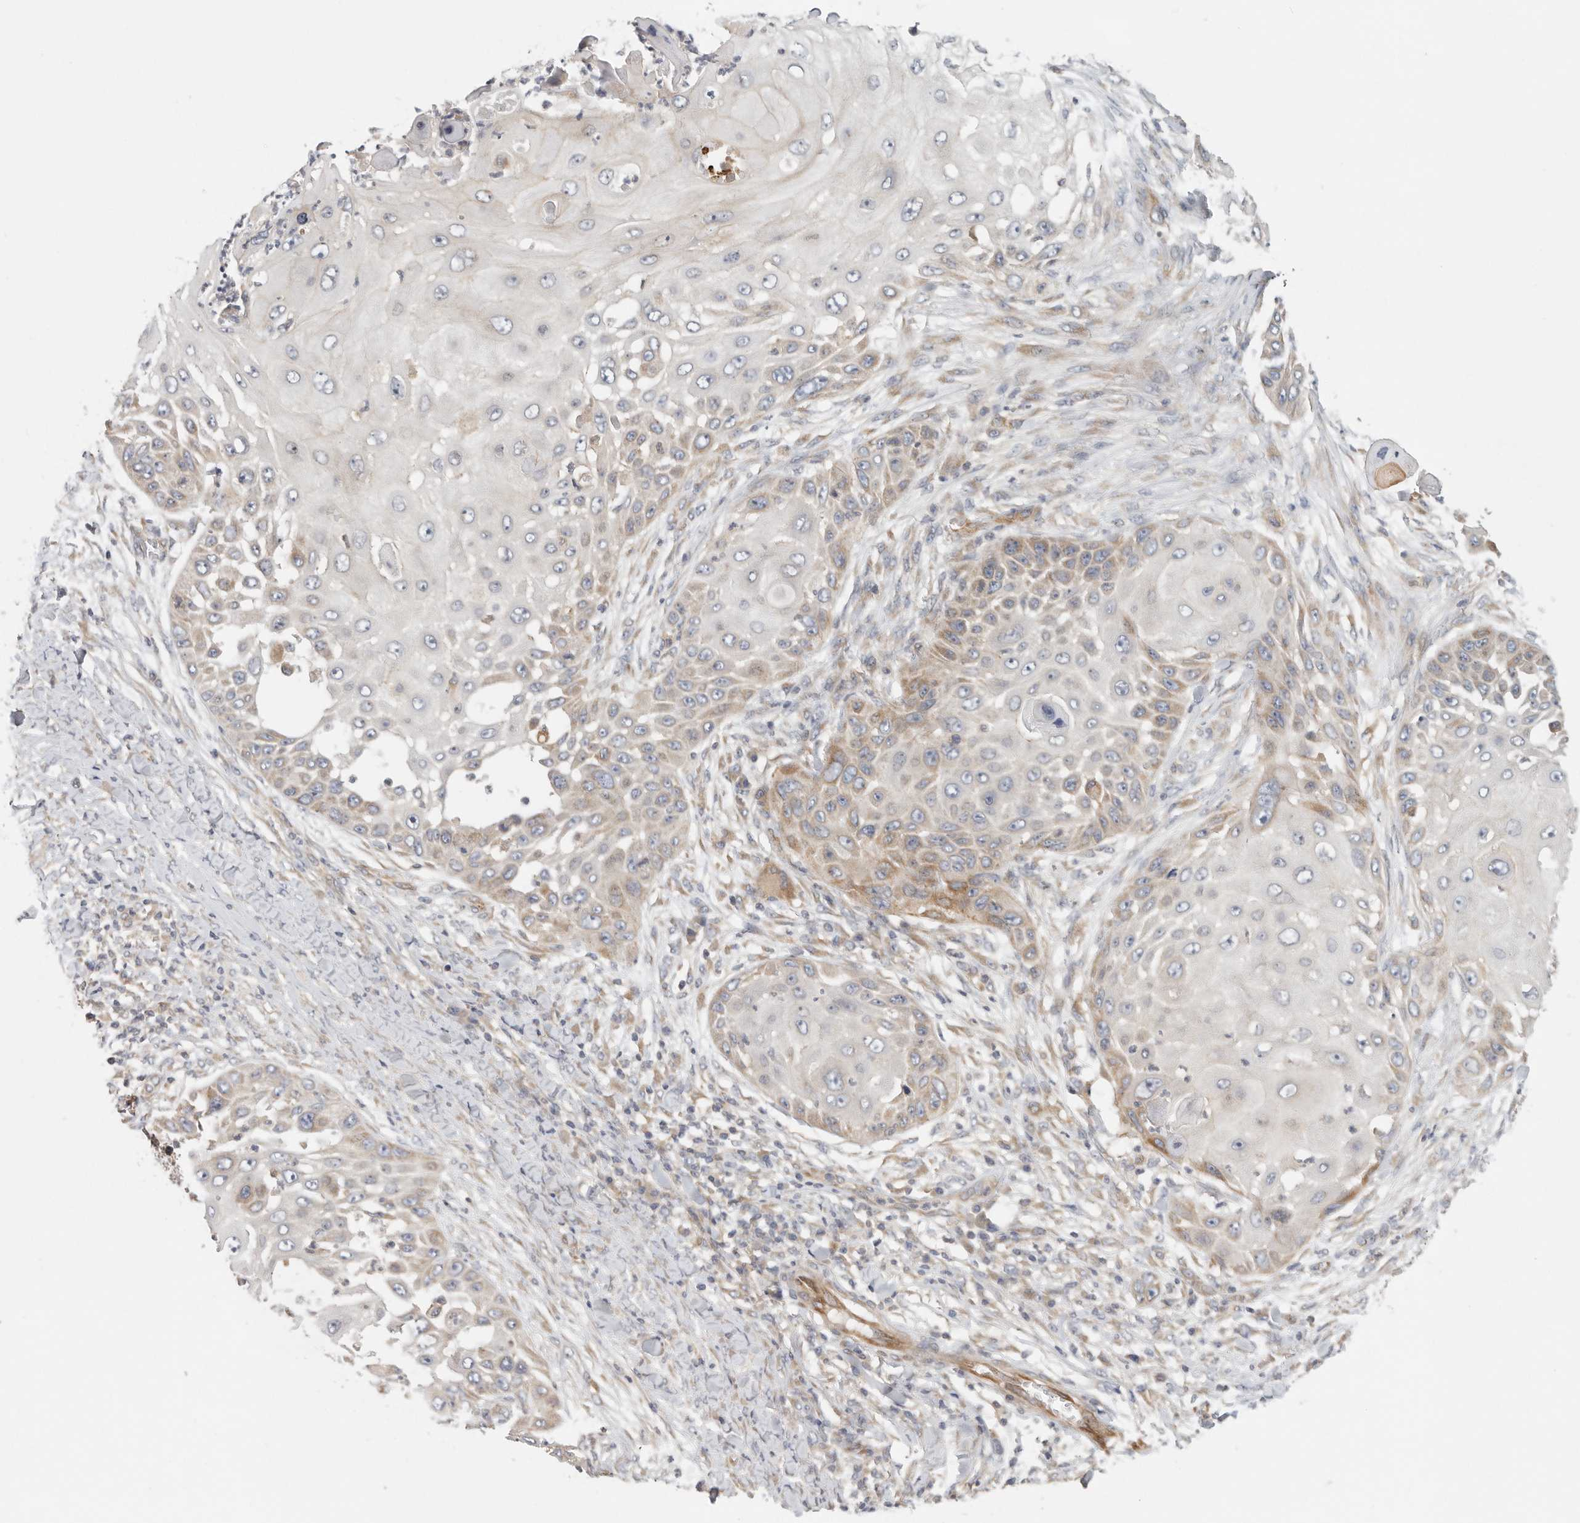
{"staining": {"intensity": "moderate", "quantity": "<25%", "location": "cytoplasmic/membranous"}, "tissue": "skin cancer", "cell_type": "Tumor cells", "image_type": "cancer", "snomed": [{"axis": "morphology", "description": "Squamous cell carcinoma, NOS"}, {"axis": "topography", "description": "Skin"}], "caption": "Skin squamous cell carcinoma tissue demonstrates moderate cytoplasmic/membranous staining in about <25% of tumor cells", "gene": "BCAP29", "patient": {"sex": "female", "age": 44}}